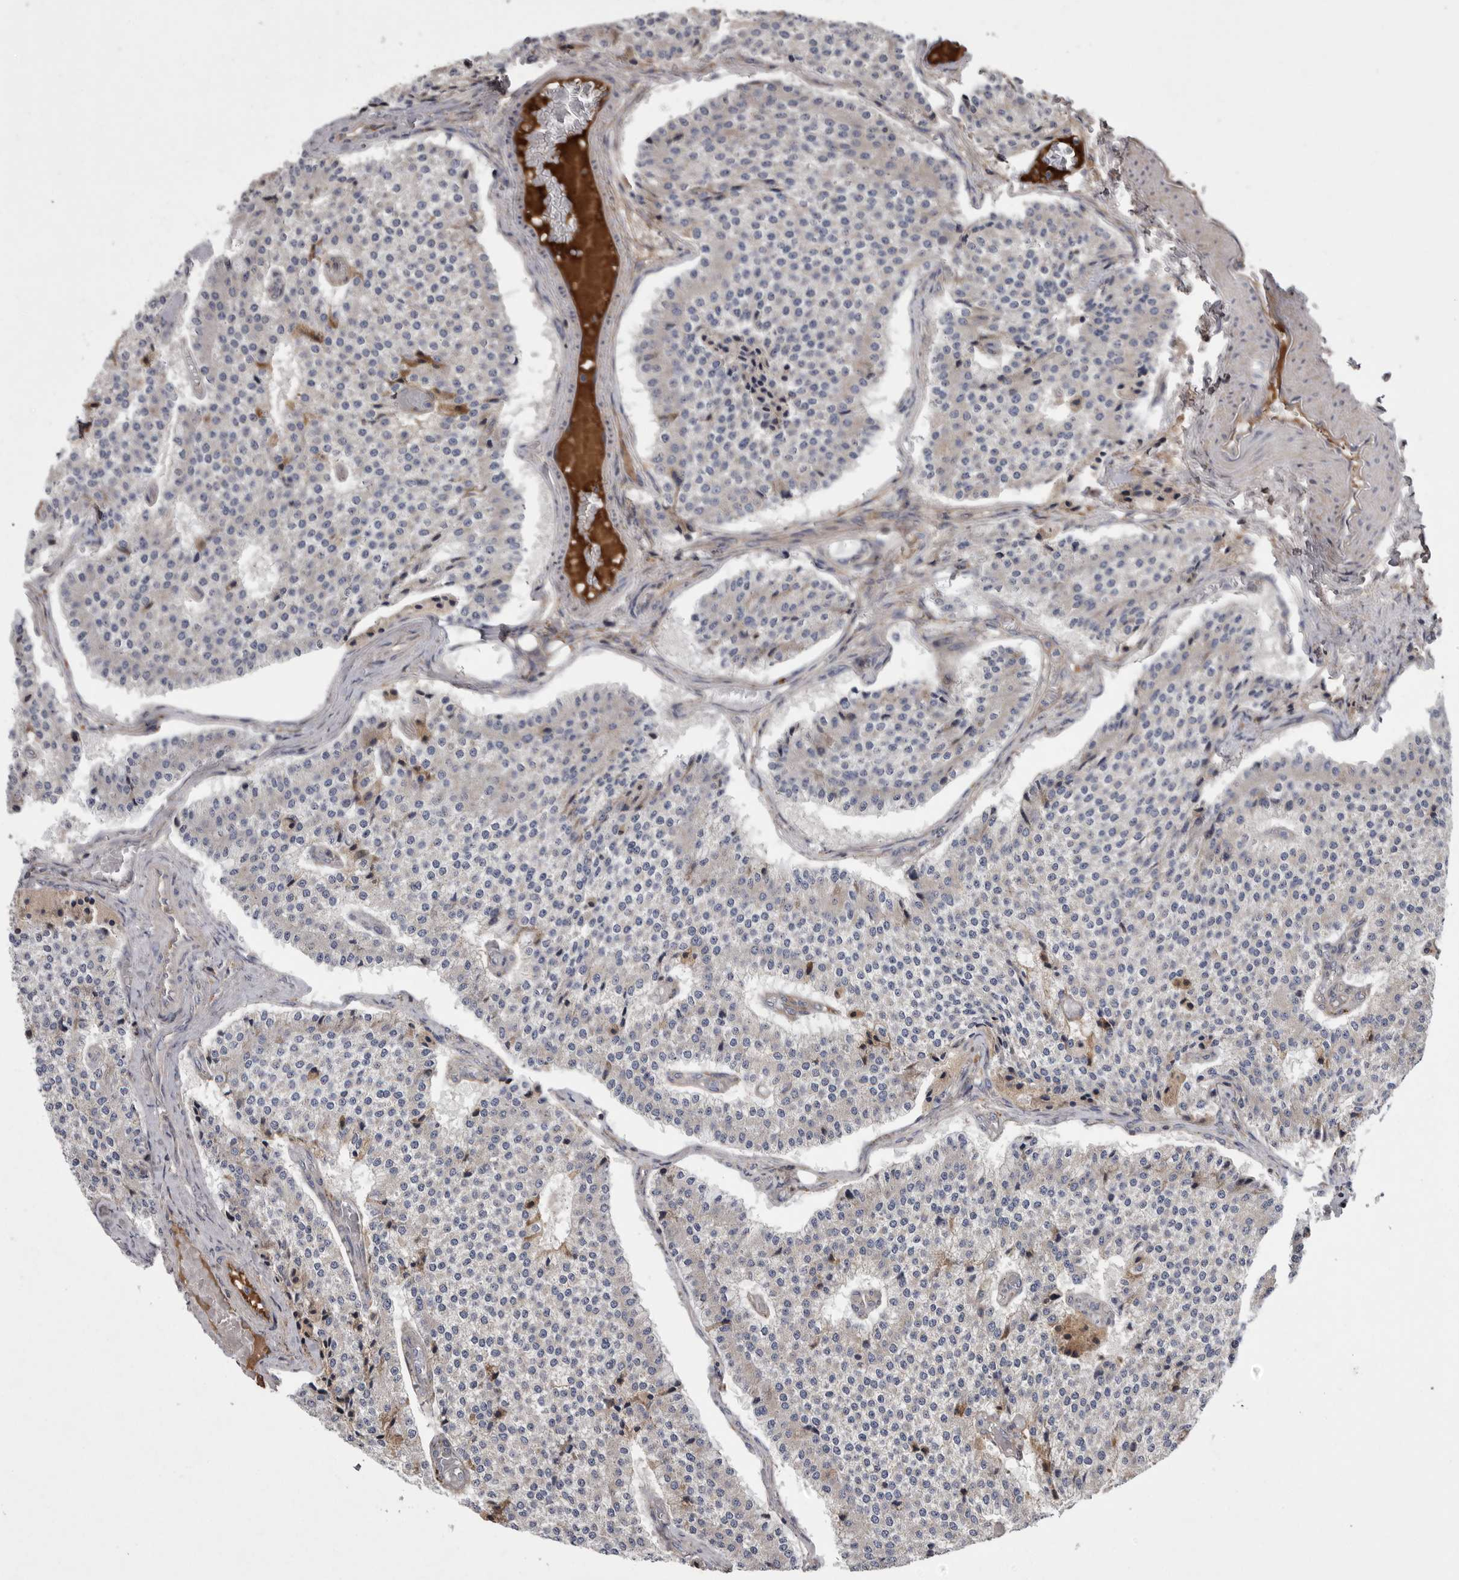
{"staining": {"intensity": "negative", "quantity": "none", "location": "none"}, "tissue": "carcinoid", "cell_type": "Tumor cells", "image_type": "cancer", "snomed": [{"axis": "morphology", "description": "Carcinoid, malignant, NOS"}, {"axis": "topography", "description": "Colon"}], "caption": "High power microscopy image of an immunohistochemistry photomicrograph of carcinoid, revealing no significant expression in tumor cells.", "gene": "CRP", "patient": {"sex": "female", "age": 52}}